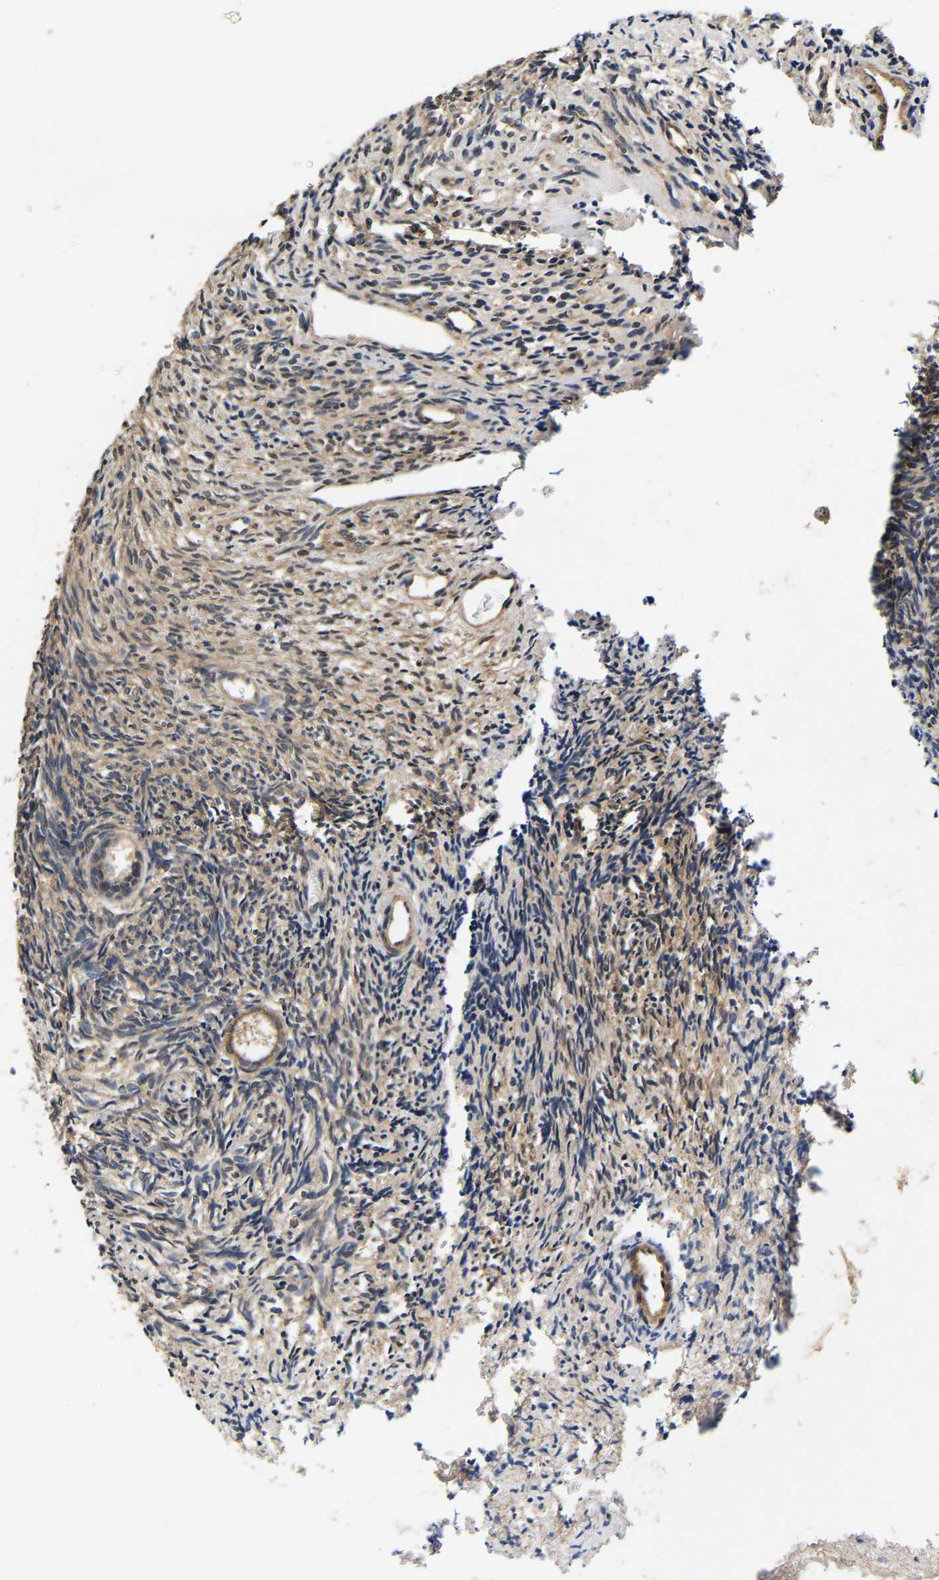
{"staining": {"intensity": "moderate", "quantity": ">75%", "location": "cytoplasmic/membranous"}, "tissue": "ovary", "cell_type": "Follicle cells", "image_type": "normal", "snomed": [{"axis": "morphology", "description": "Normal tissue, NOS"}, {"axis": "topography", "description": "Ovary"}], "caption": "A photomicrograph of ovary stained for a protein reveals moderate cytoplasmic/membranous brown staining in follicle cells.", "gene": "RUVBL1", "patient": {"sex": "female", "age": 41}}